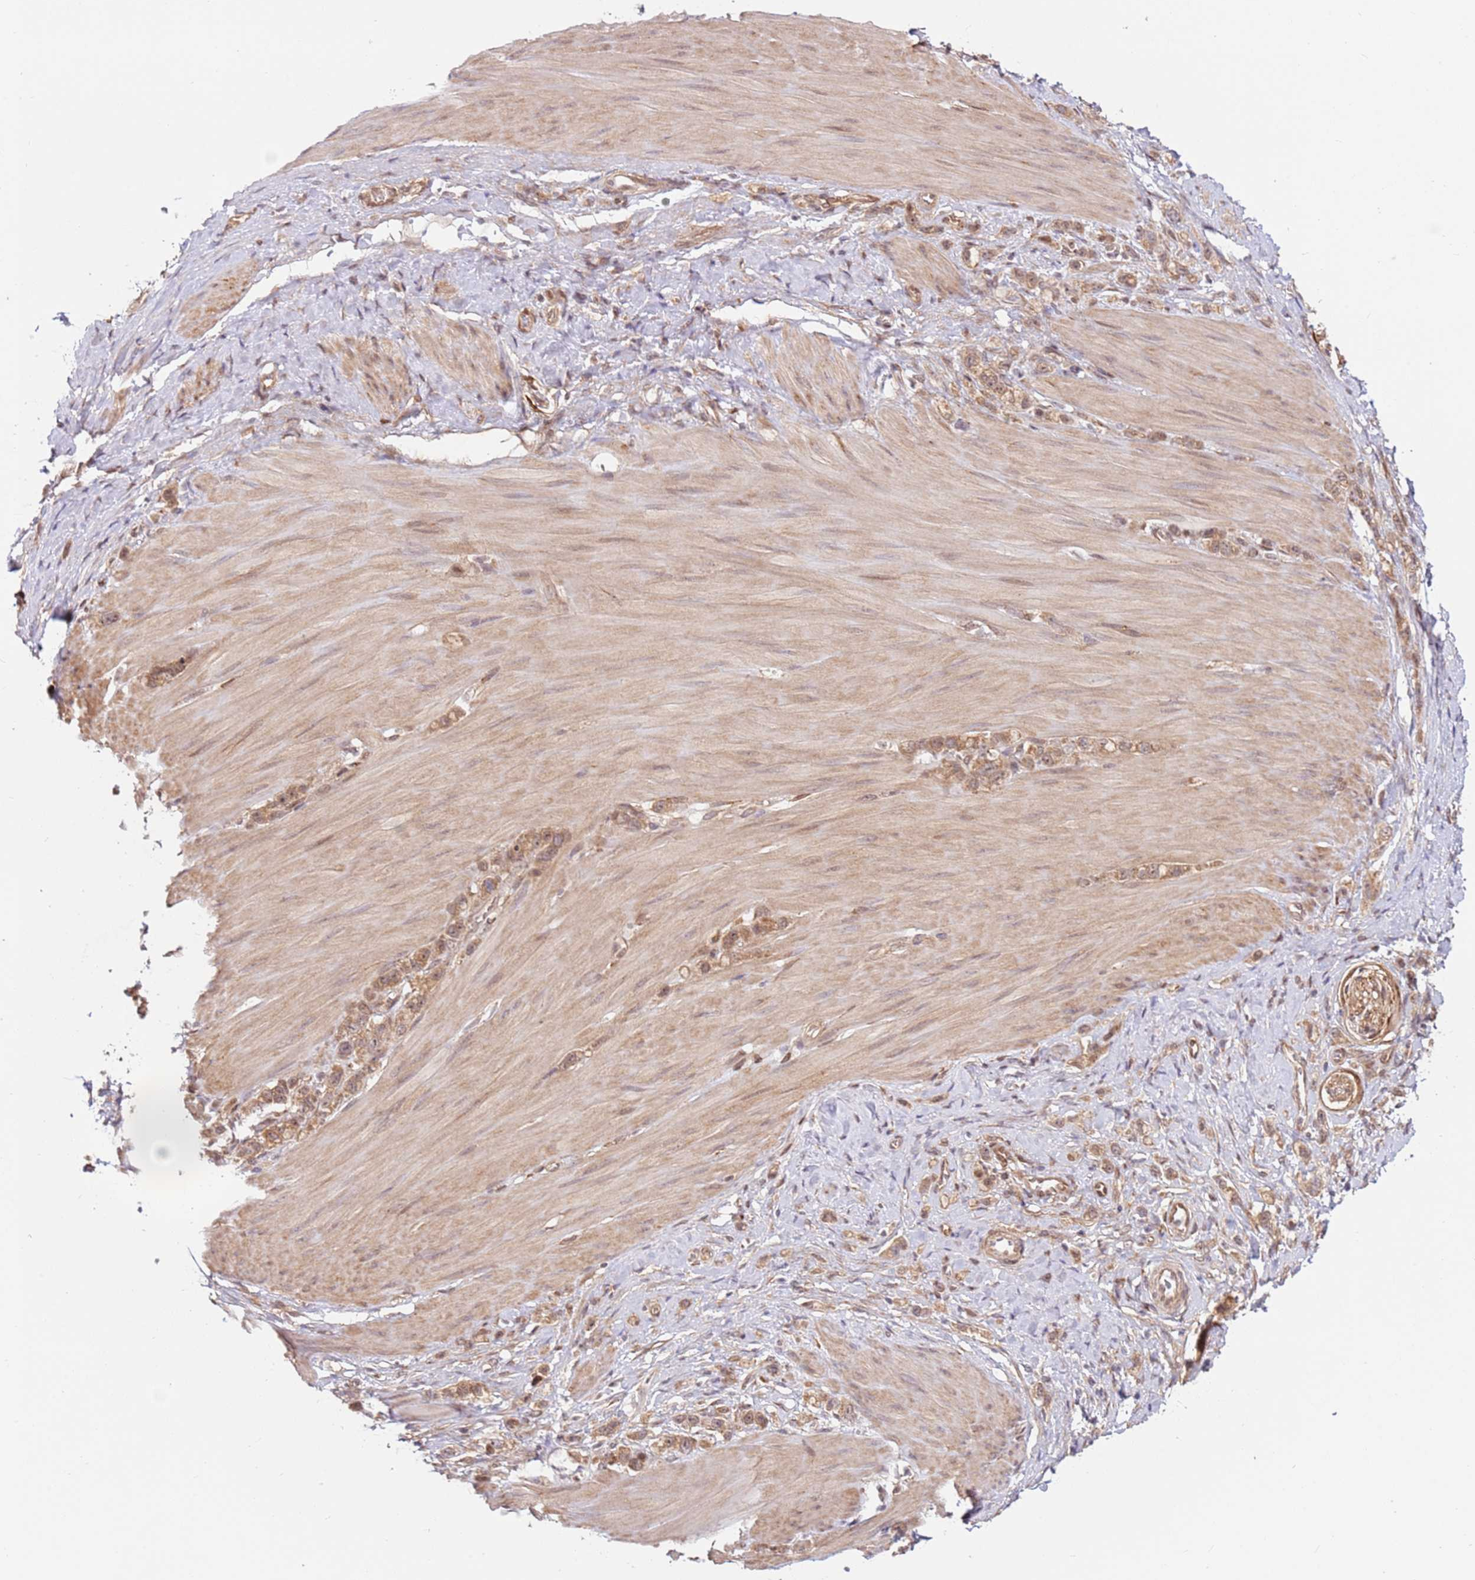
{"staining": {"intensity": "moderate", "quantity": ">75%", "location": "cytoplasmic/membranous"}, "tissue": "stomach cancer", "cell_type": "Tumor cells", "image_type": "cancer", "snomed": [{"axis": "morphology", "description": "Adenocarcinoma, NOS"}, {"axis": "topography", "description": "Stomach"}], "caption": "Immunohistochemical staining of stomach cancer (adenocarcinoma) exhibits medium levels of moderate cytoplasmic/membranous protein staining in approximately >75% of tumor cells. Nuclei are stained in blue.", "gene": "DCAF4", "patient": {"sex": "female", "age": 65}}